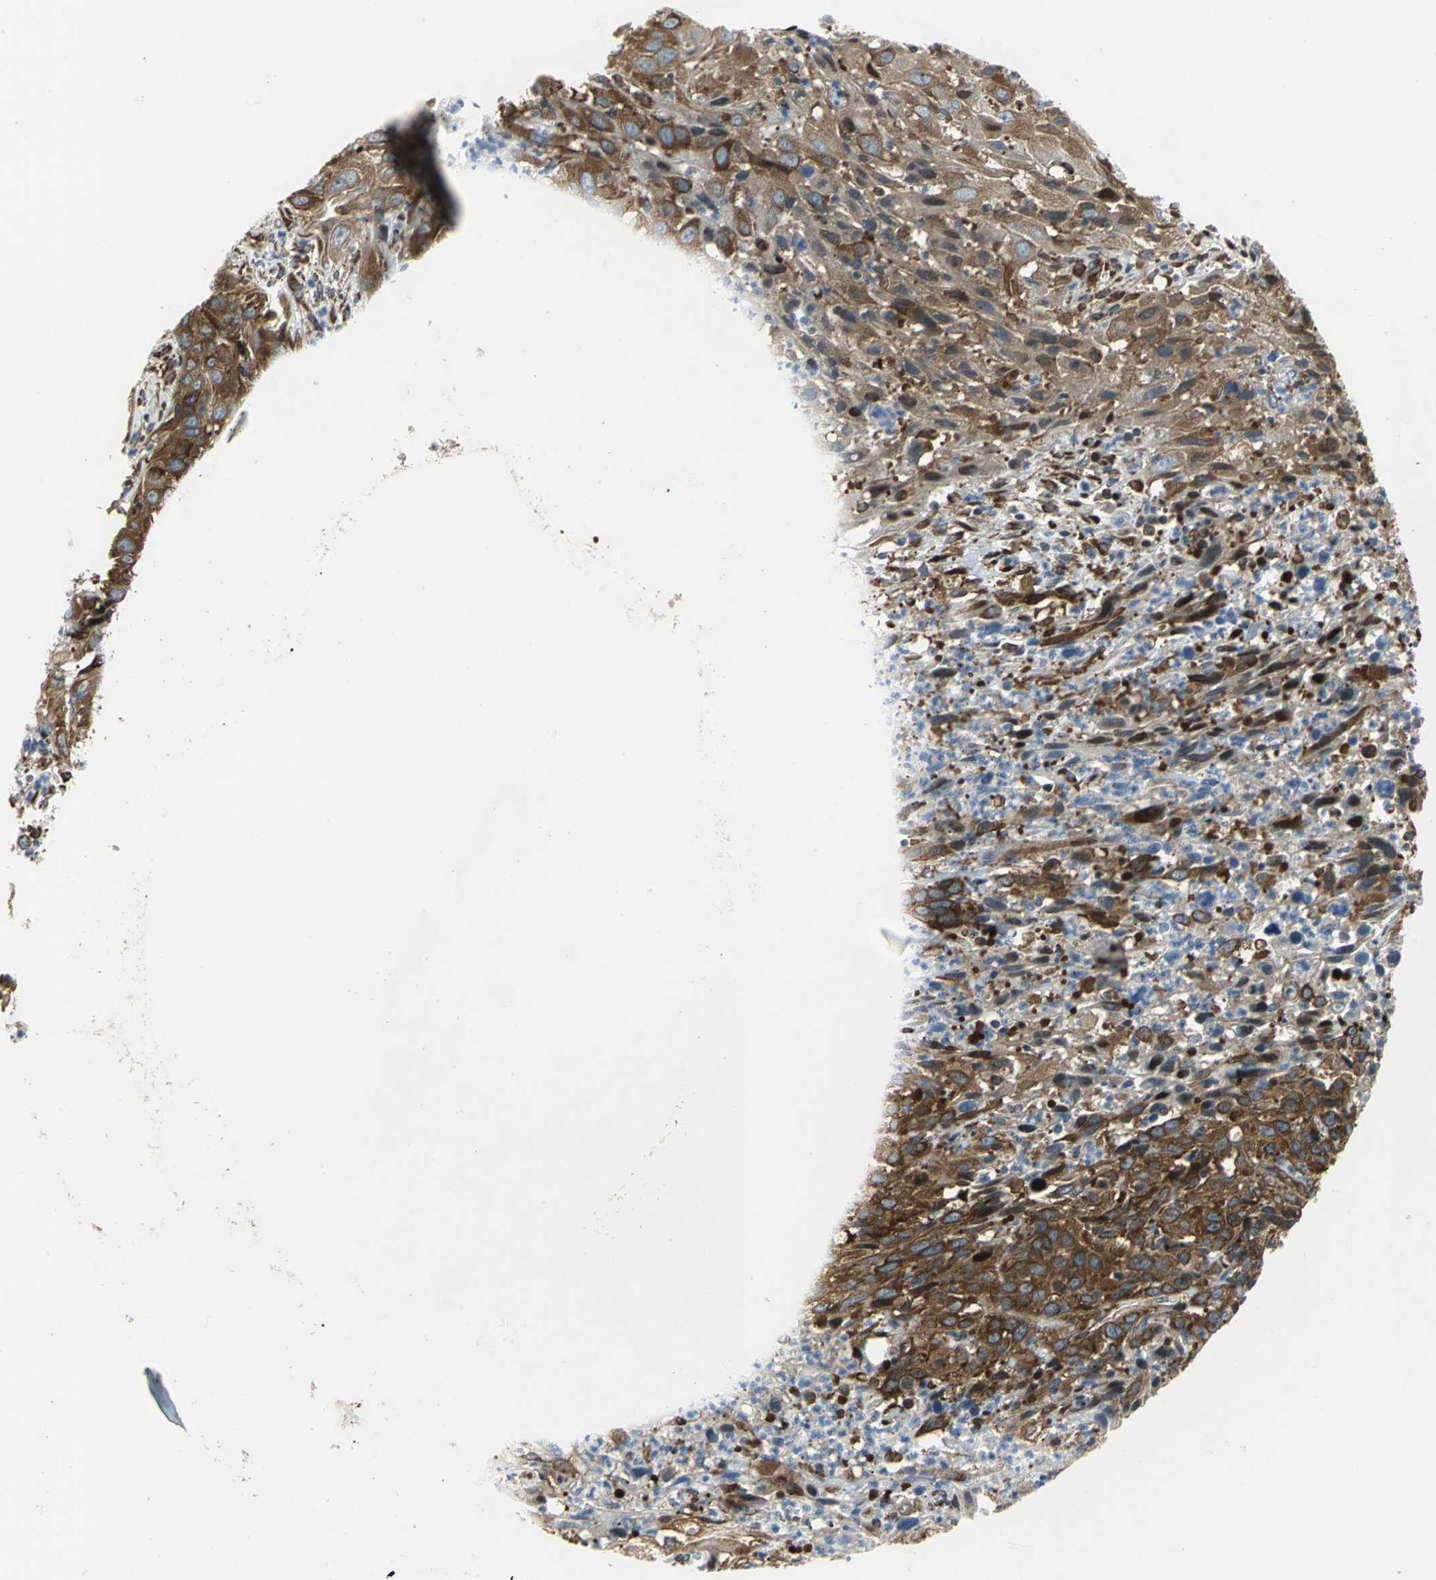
{"staining": {"intensity": "strong", "quantity": ">75%", "location": "cytoplasmic/membranous"}, "tissue": "cervical cancer", "cell_type": "Tumor cells", "image_type": "cancer", "snomed": [{"axis": "morphology", "description": "Squamous cell carcinoma, NOS"}, {"axis": "topography", "description": "Cervix"}], "caption": "A brown stain highlights strong cytoplasmic/membranous expression of a protein in cervical squamous cell carcinoma tumor cells.", "gene": "YBX1", "patient": {"sex": "female", "age": 32}}